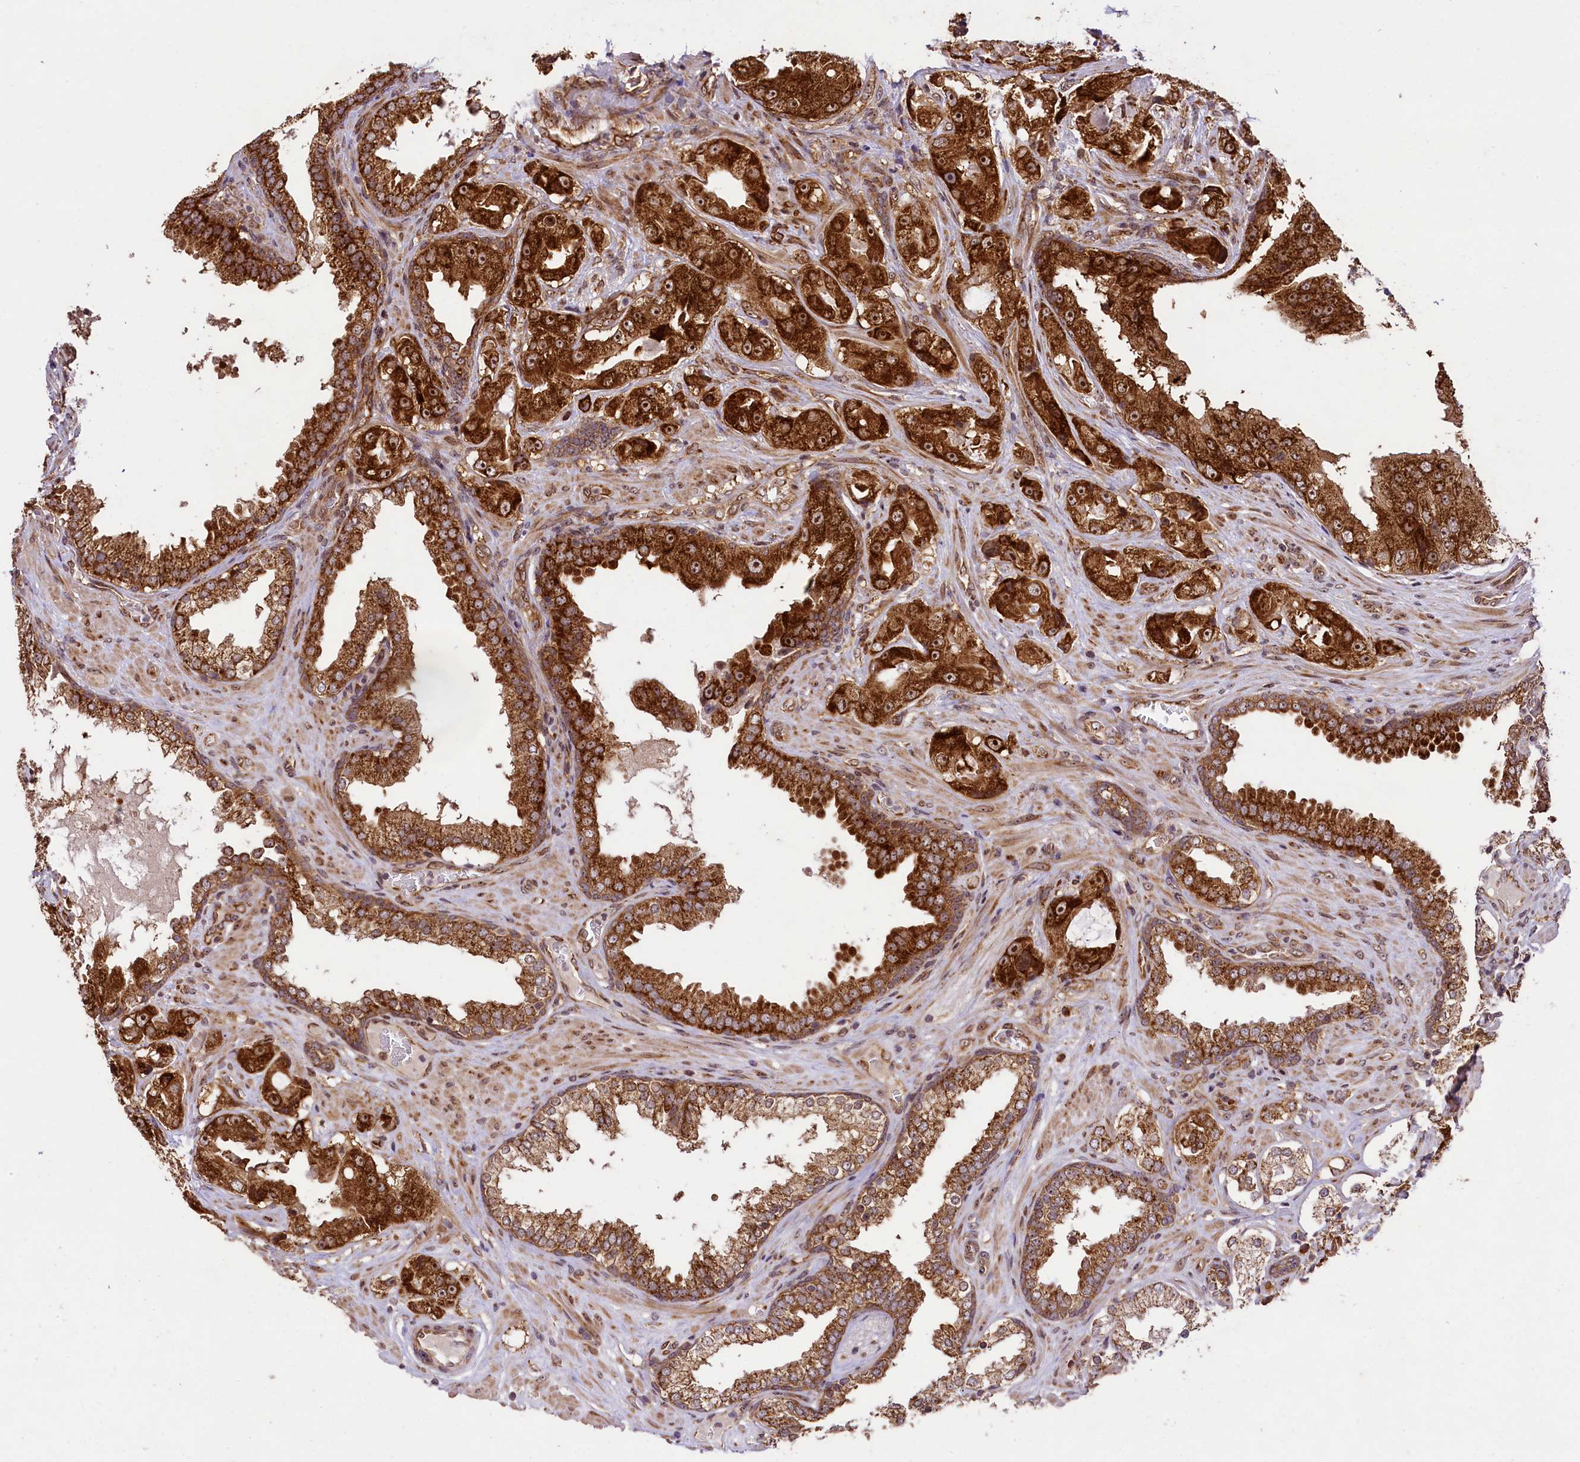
{"staining": {"intensity": "strong", "quantity": ">75%", "location": "cytoplasmic/membranous,nuclear"}, "tissue": "prostate cancer", "cell_type": "Tumor cells", "image_type": "cancer", "snomed": [{"axis": "morphology", "description": "Adenocarcinoma, High grade"}, {"axis": "topography", "description": "Prostate"}], "caption": "DAB immunohistochemical staining of prostate cancer reveals strong cytoplasmic/membranous and nuclear protein positivity in approximately >75% of tumor cells.", "gene": "LARP4", "patient": {"sex": "male", "age": 73}}